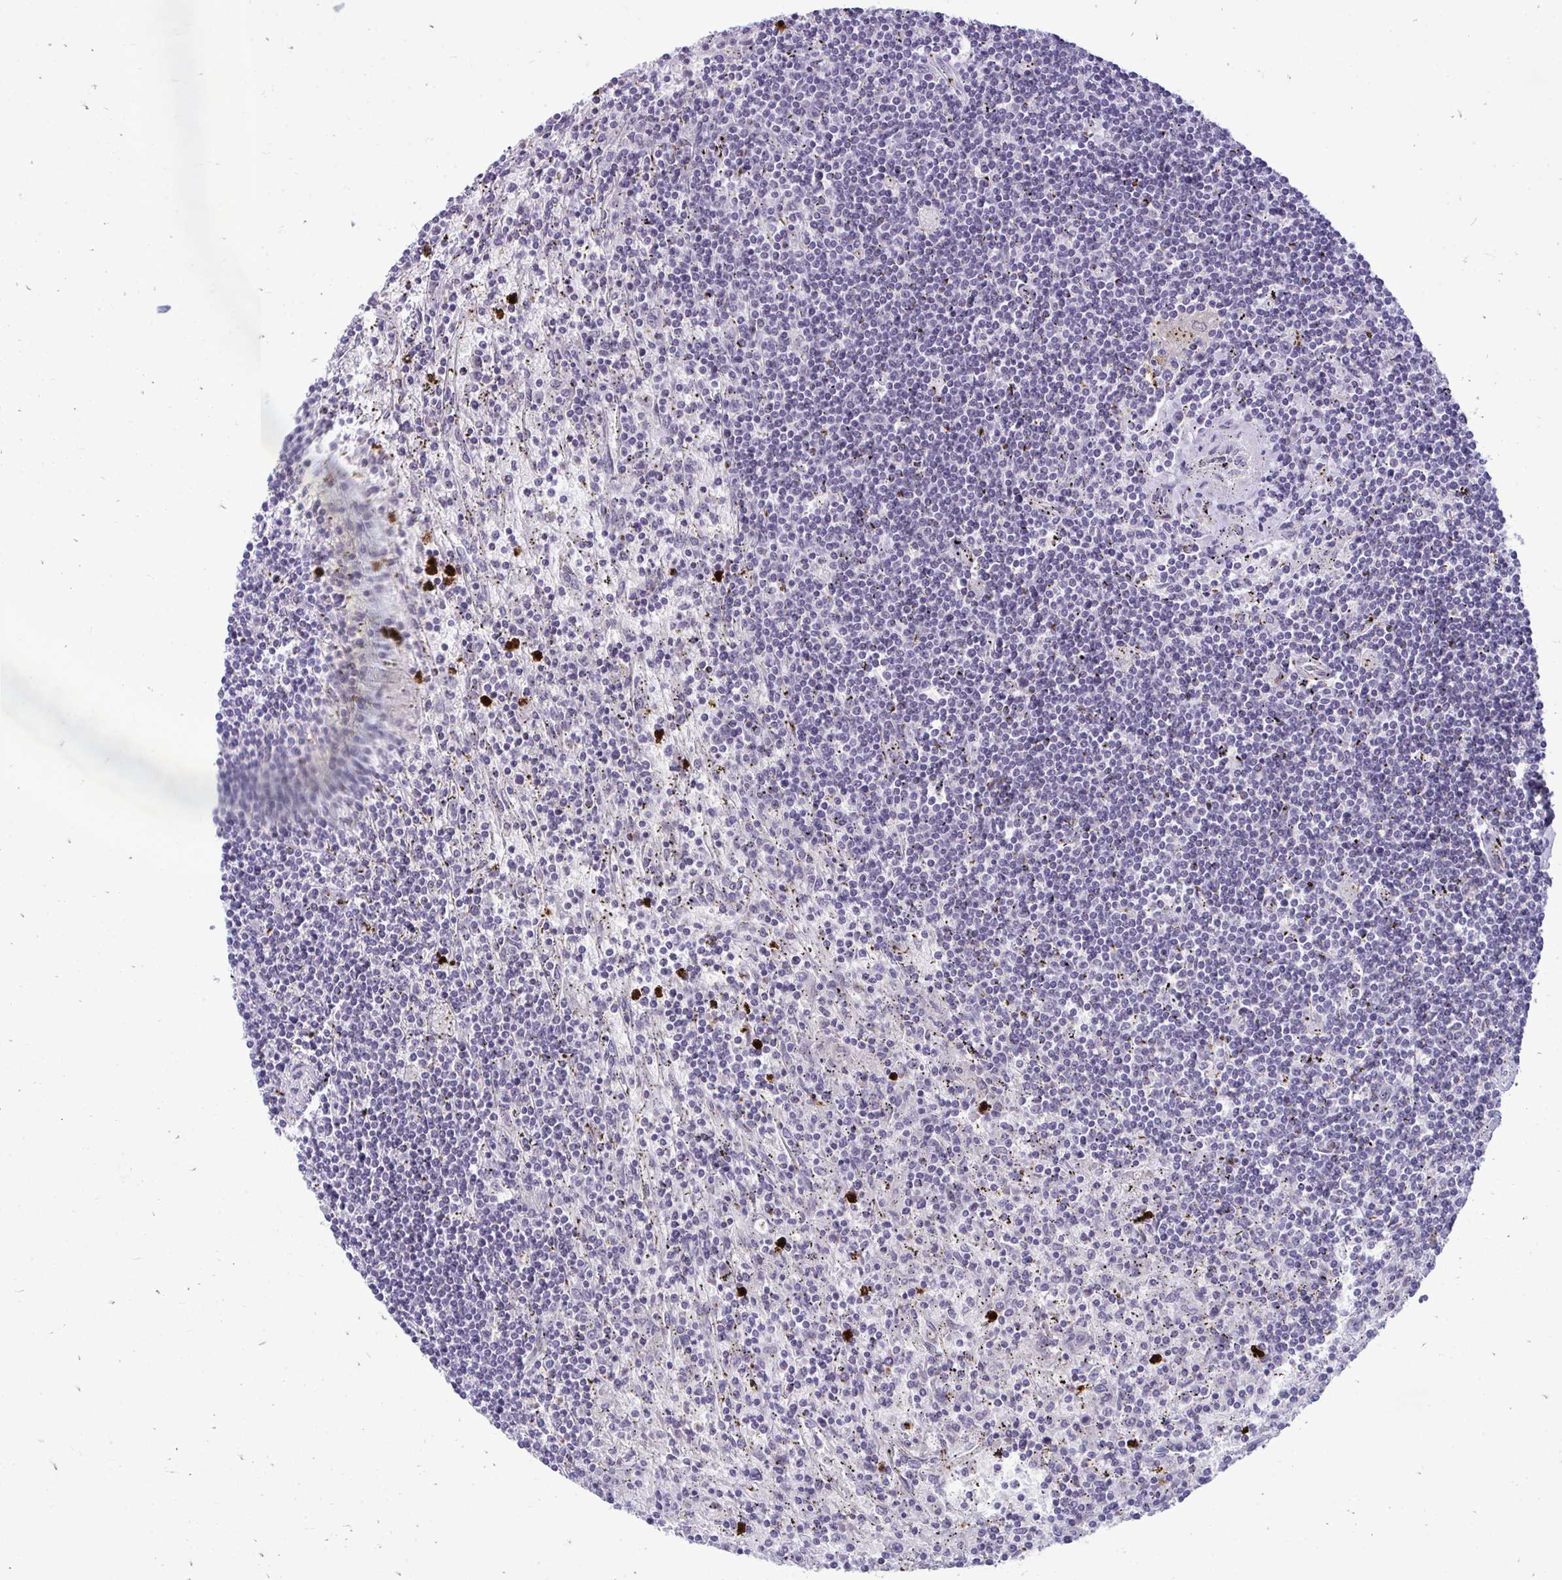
{"staining": {"intensity": "negative", "quantity": "none", "location": "none"}, "tissue": "lymphoma", "cell_type": "Tumor cells", "image_type": "cancer", "snomed": [{"axis": "morphology", "description": "Malignant lymphoma, non-Hodgkin's type, Low grade"}, {"axis": "topography", "description": "Spleen"}], "caption": "Malignant lymphoma, non-Hodgkin's type (low-grade) was stained to show a protein in brown. There is no significant staining in tumor cells.", "gene": "ACSL5", "patient": {"sex": "male", "age": 76}}